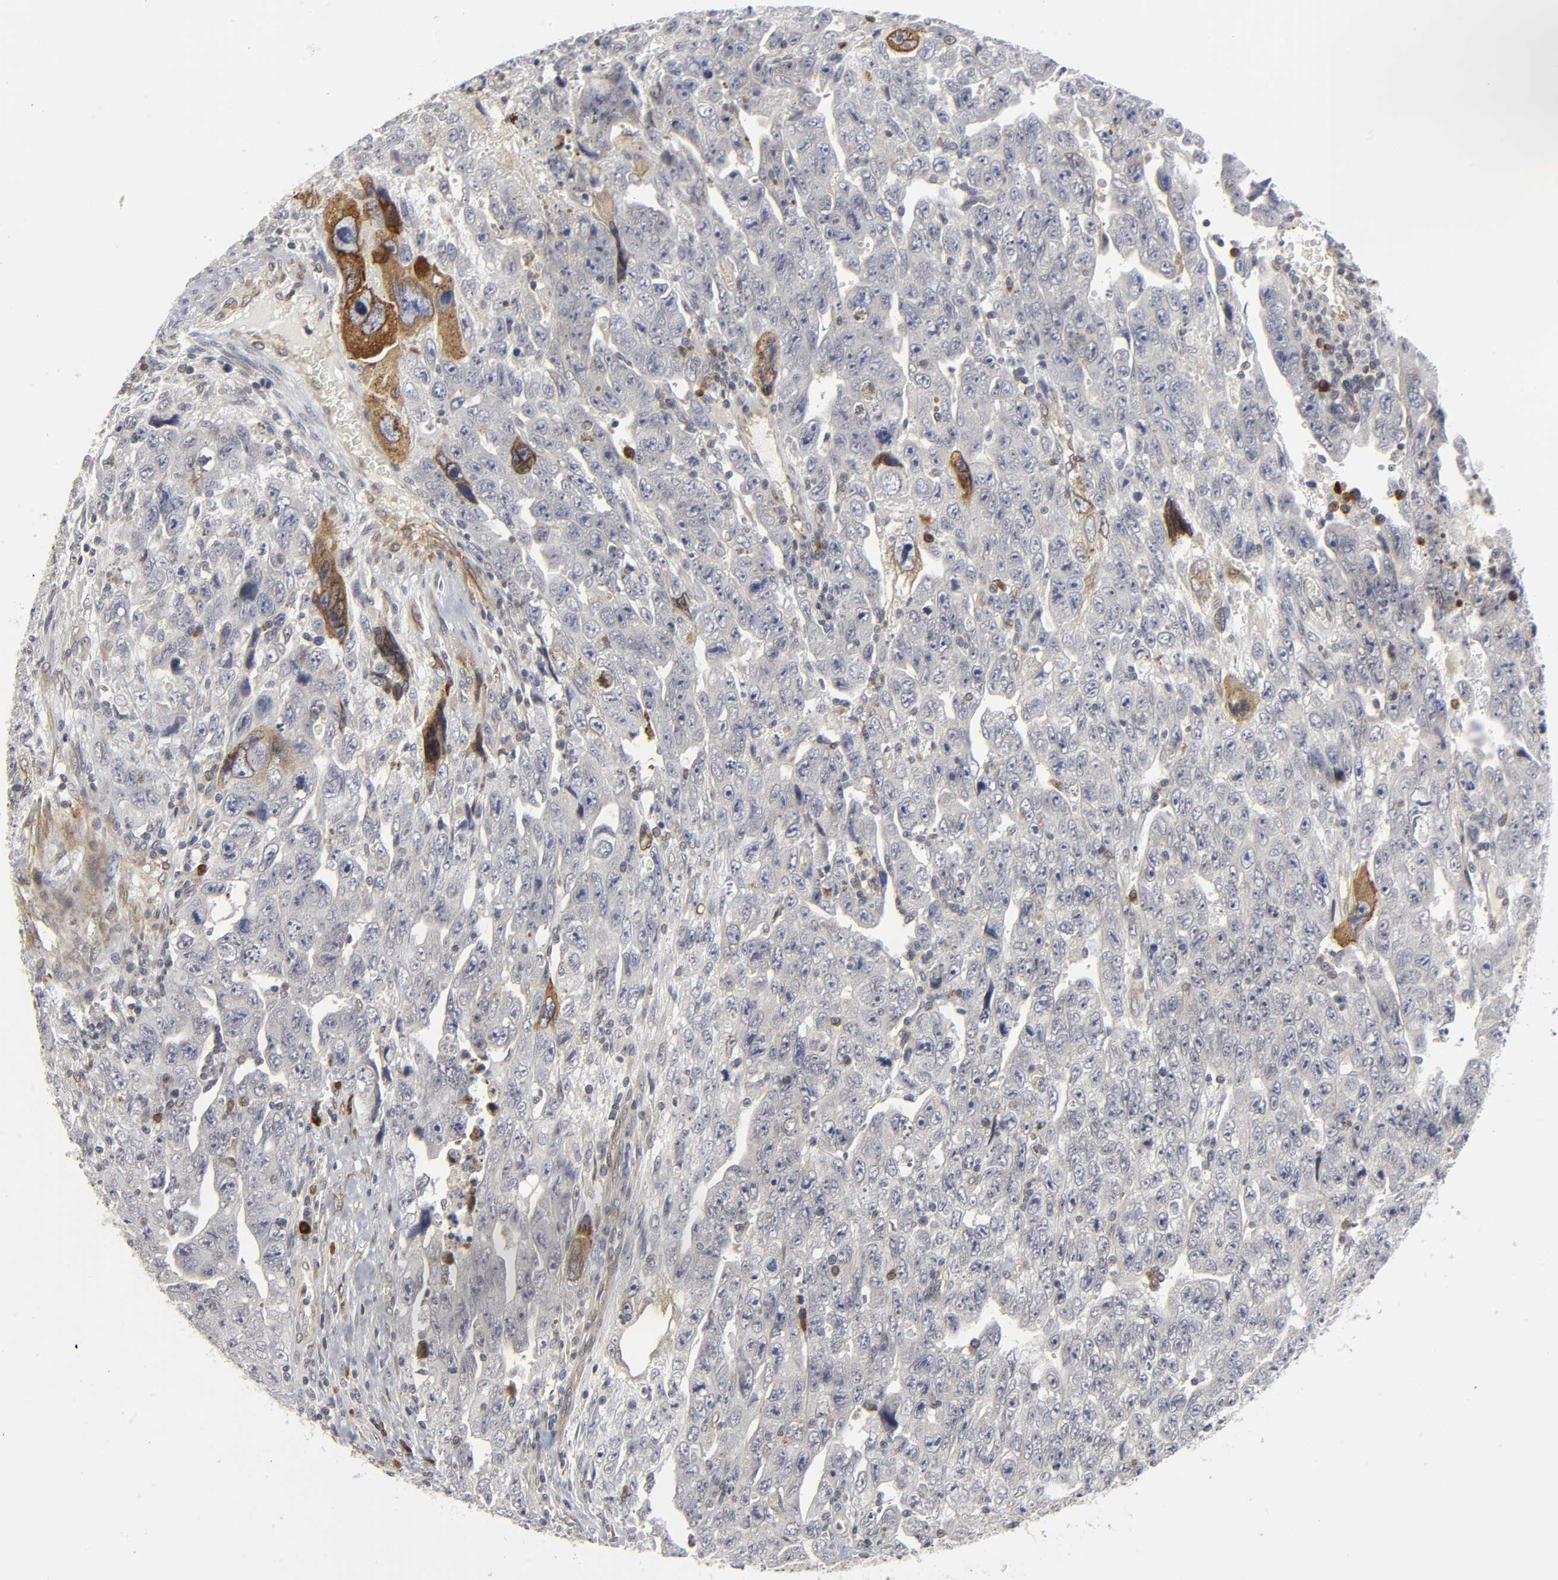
{"staining": {"intensity": "negative", "quantity": "none", "location": "none"}, "tissue": "testis cancer", "cell_type": "Tumor cells", "image_type": "cancer", "snomed": [{"axis": "morphology", "description": "Carcinoma, Embryonal, NOS"}, {"axis": "topography", "description": "Testis"}], "caption": "This is an immunohistochemistry micrograph of human embryonal carcinoma (testis). There is no positivity in tumor cells.", "gene": "ASB6", "patient": {"sex": "male", "age": 28}}